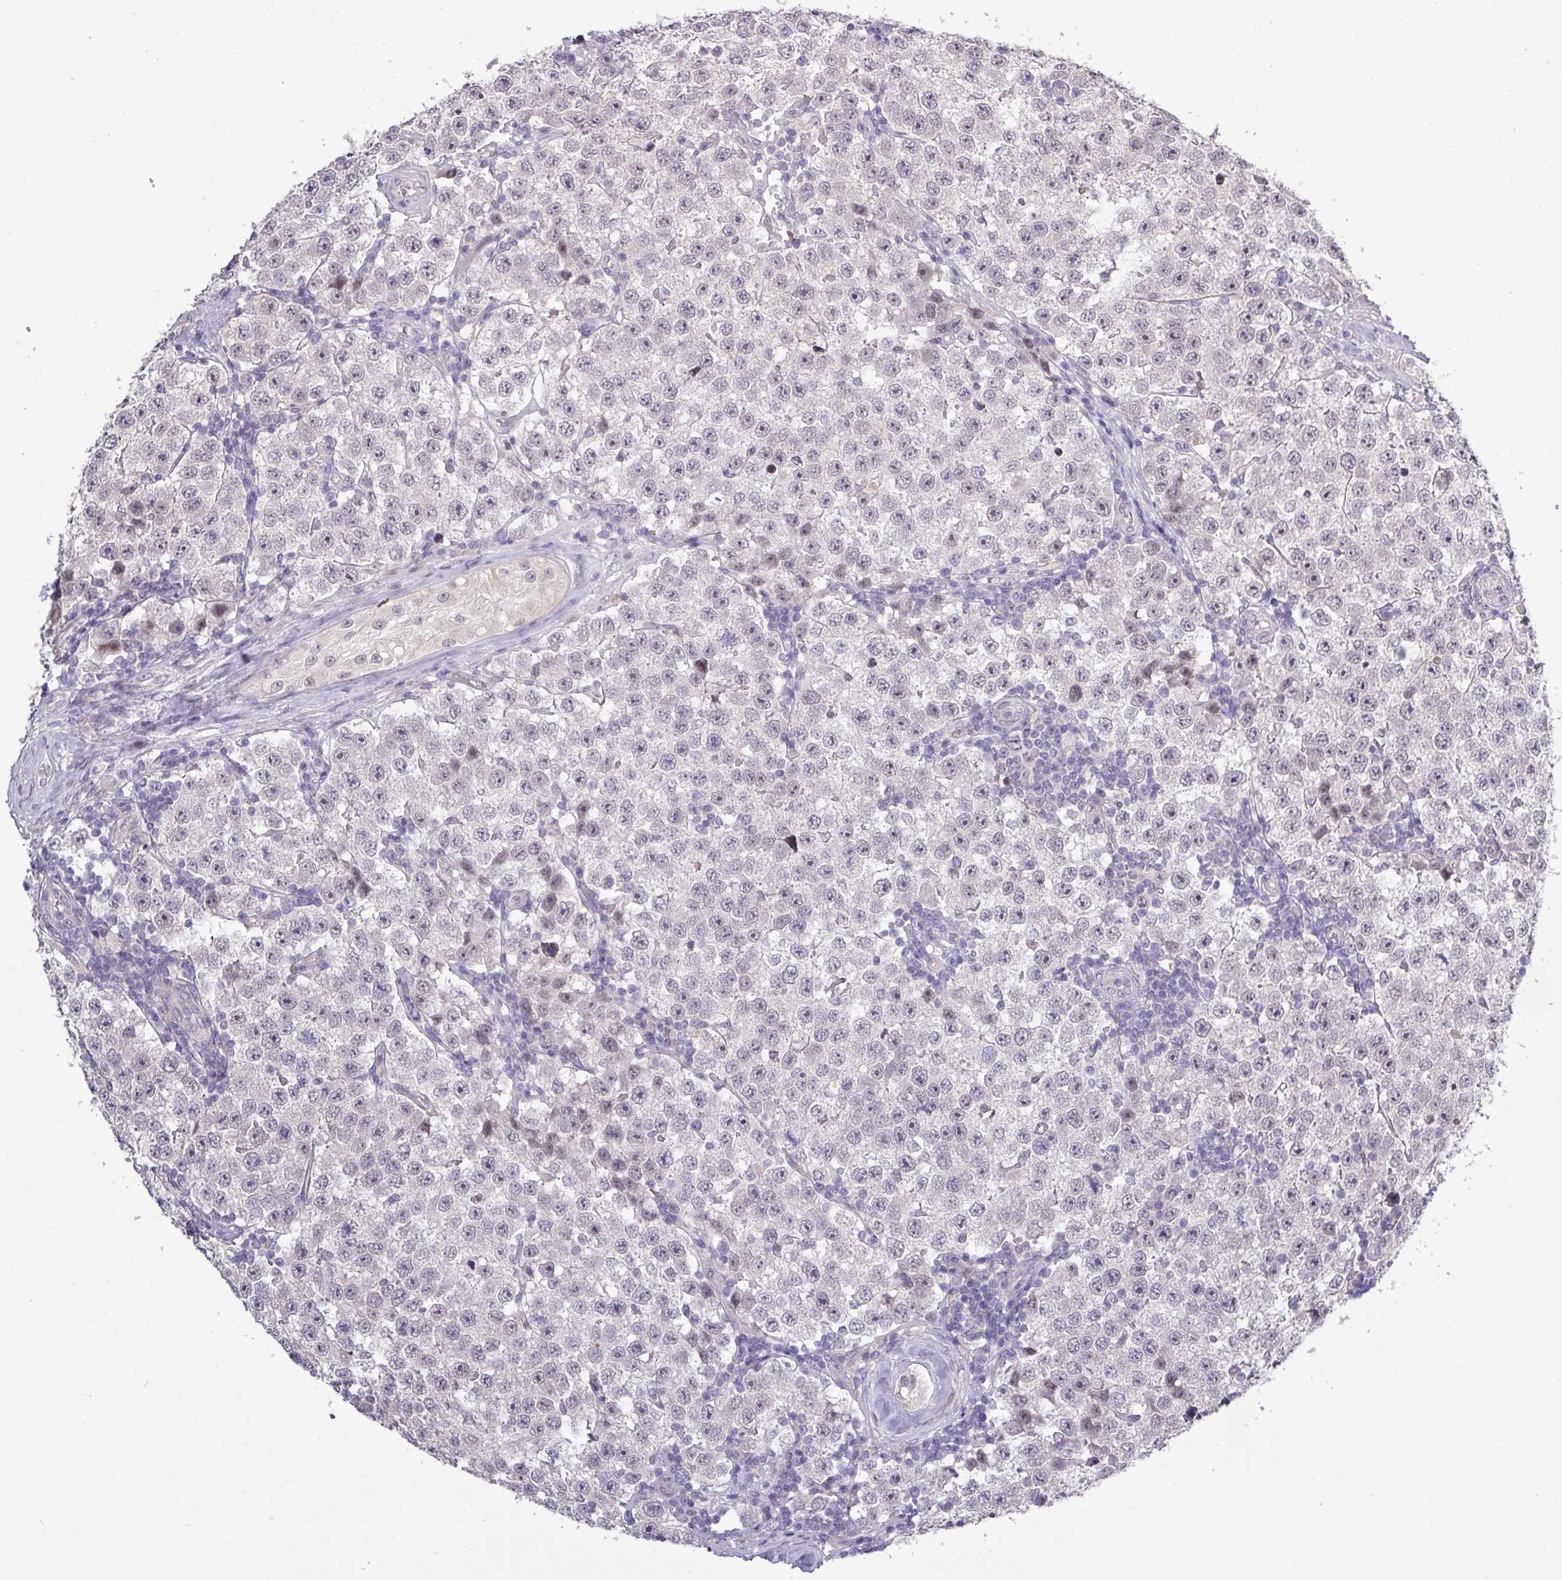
{"staining": {"intensity": "negative", "quantity": "none", "location": "none"}, "tissue": "testis cancer", "cell_type": "Tumor cells", "image_type": "cancer", "snomed": [{"axis": "morphology", "description": "Seminoma, NOS"}, {"axis": "topography", "description": "Testis"}], "caption": "The histopathology image displays no significant positivity in tumor cells of testis cancer (seminoma). Brightfield microscopy of immunohistochemistry stained with DAB (3,3'-diaminobenzidine) (brown) and hematoxylin (blue), captured at high magnification.", "gene": "RIPPLY1", "patient": {"sex": "male", "age": 34}}